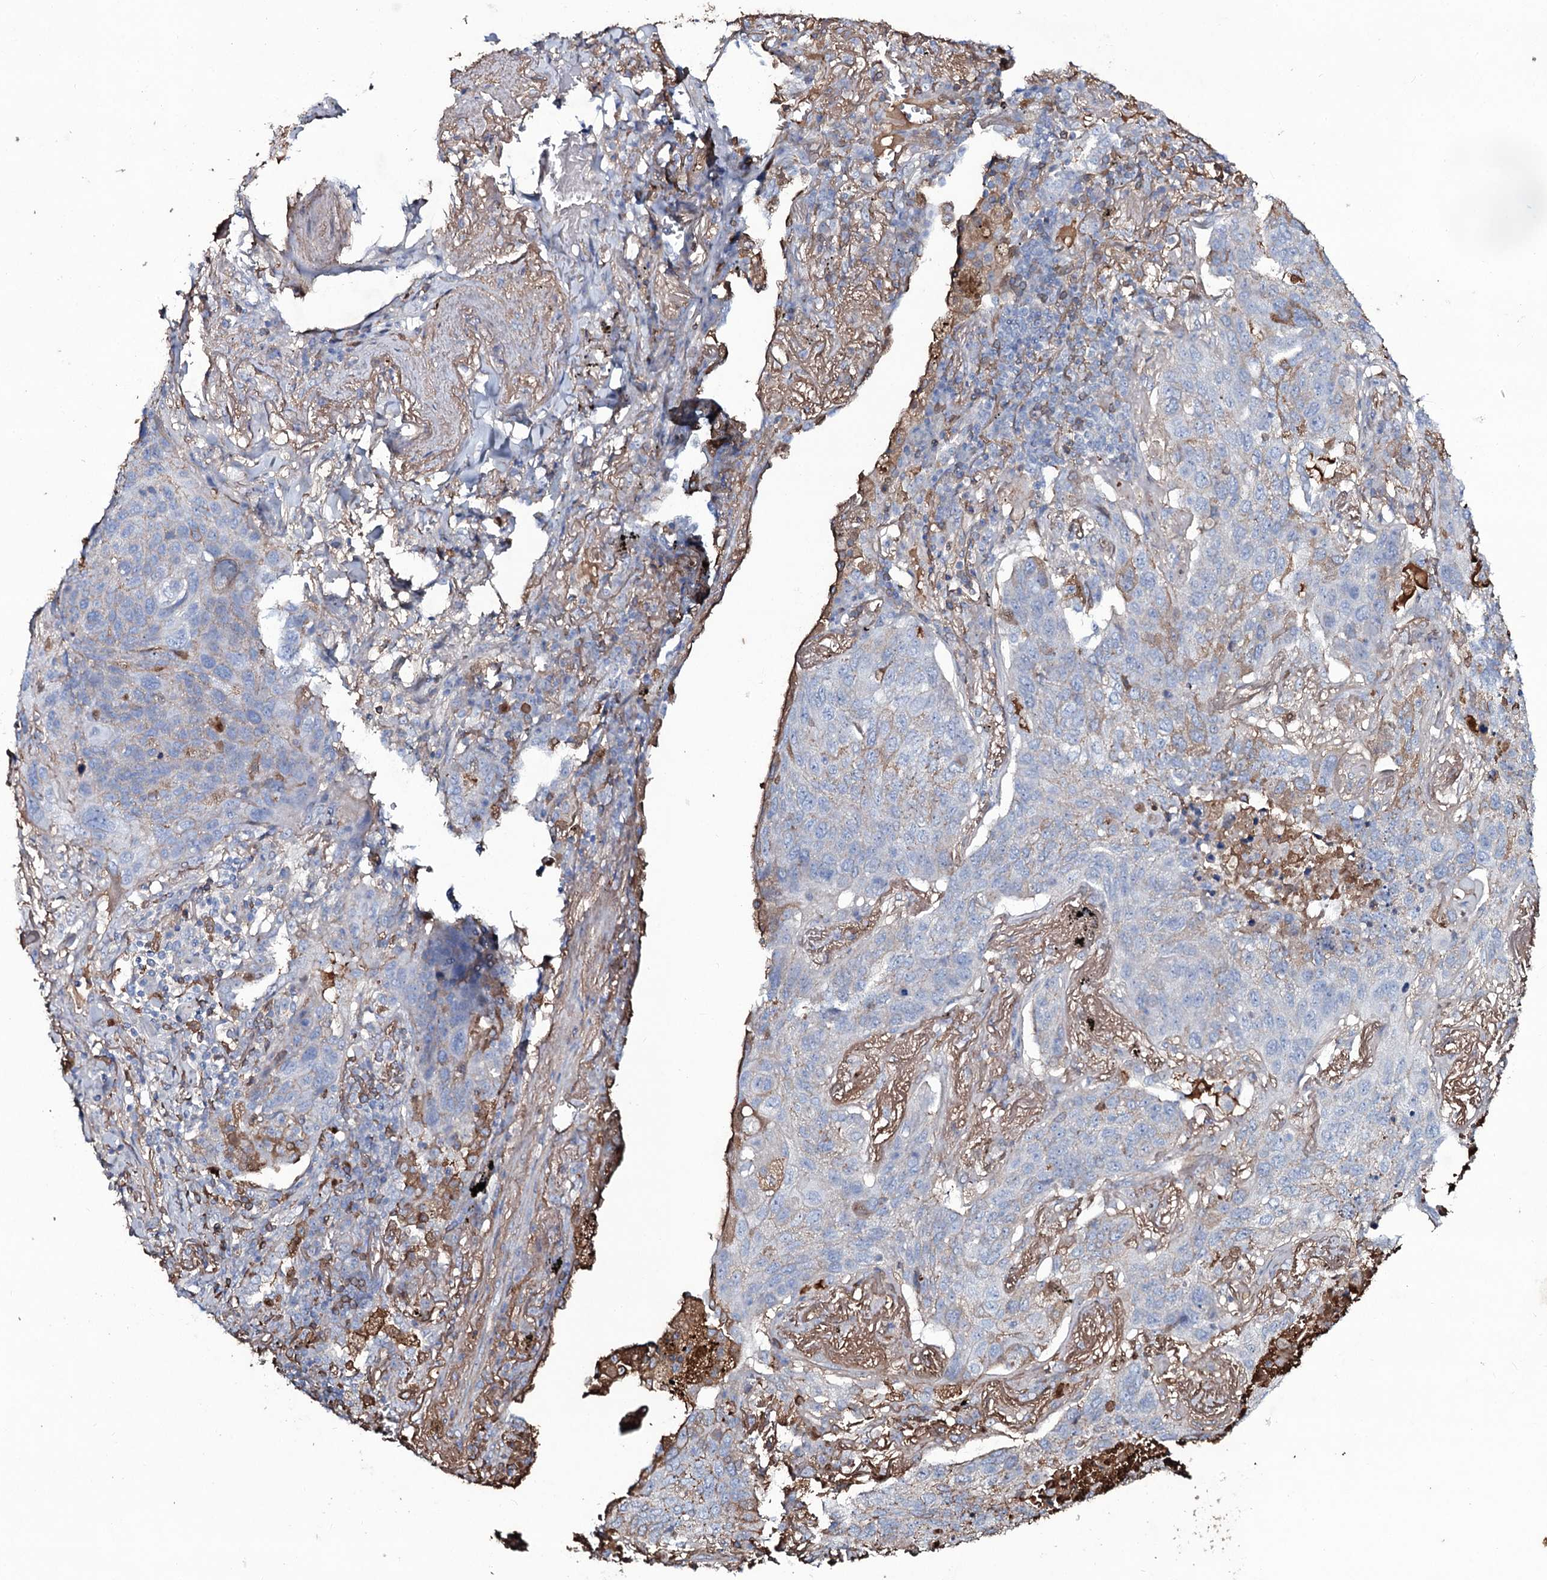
{"staining": {"intensity": "weak", "quantity": "<25%", "location": "cytoplasmic/membranous"}, "tissue": "lung cancer", "cell_type": "Tumor cells", "image_type": "cancer", "snomed": [{"axis": "morphology", "description": "Squamous cell carcinoma, NOS"}, {"axis": "topography", "description": "Lung"}], "caption": "Tumor cells are negative for brown protein staining in lung cancer.", "gene": "EDN1", "patient": {"sex": "female", "age": 63}}